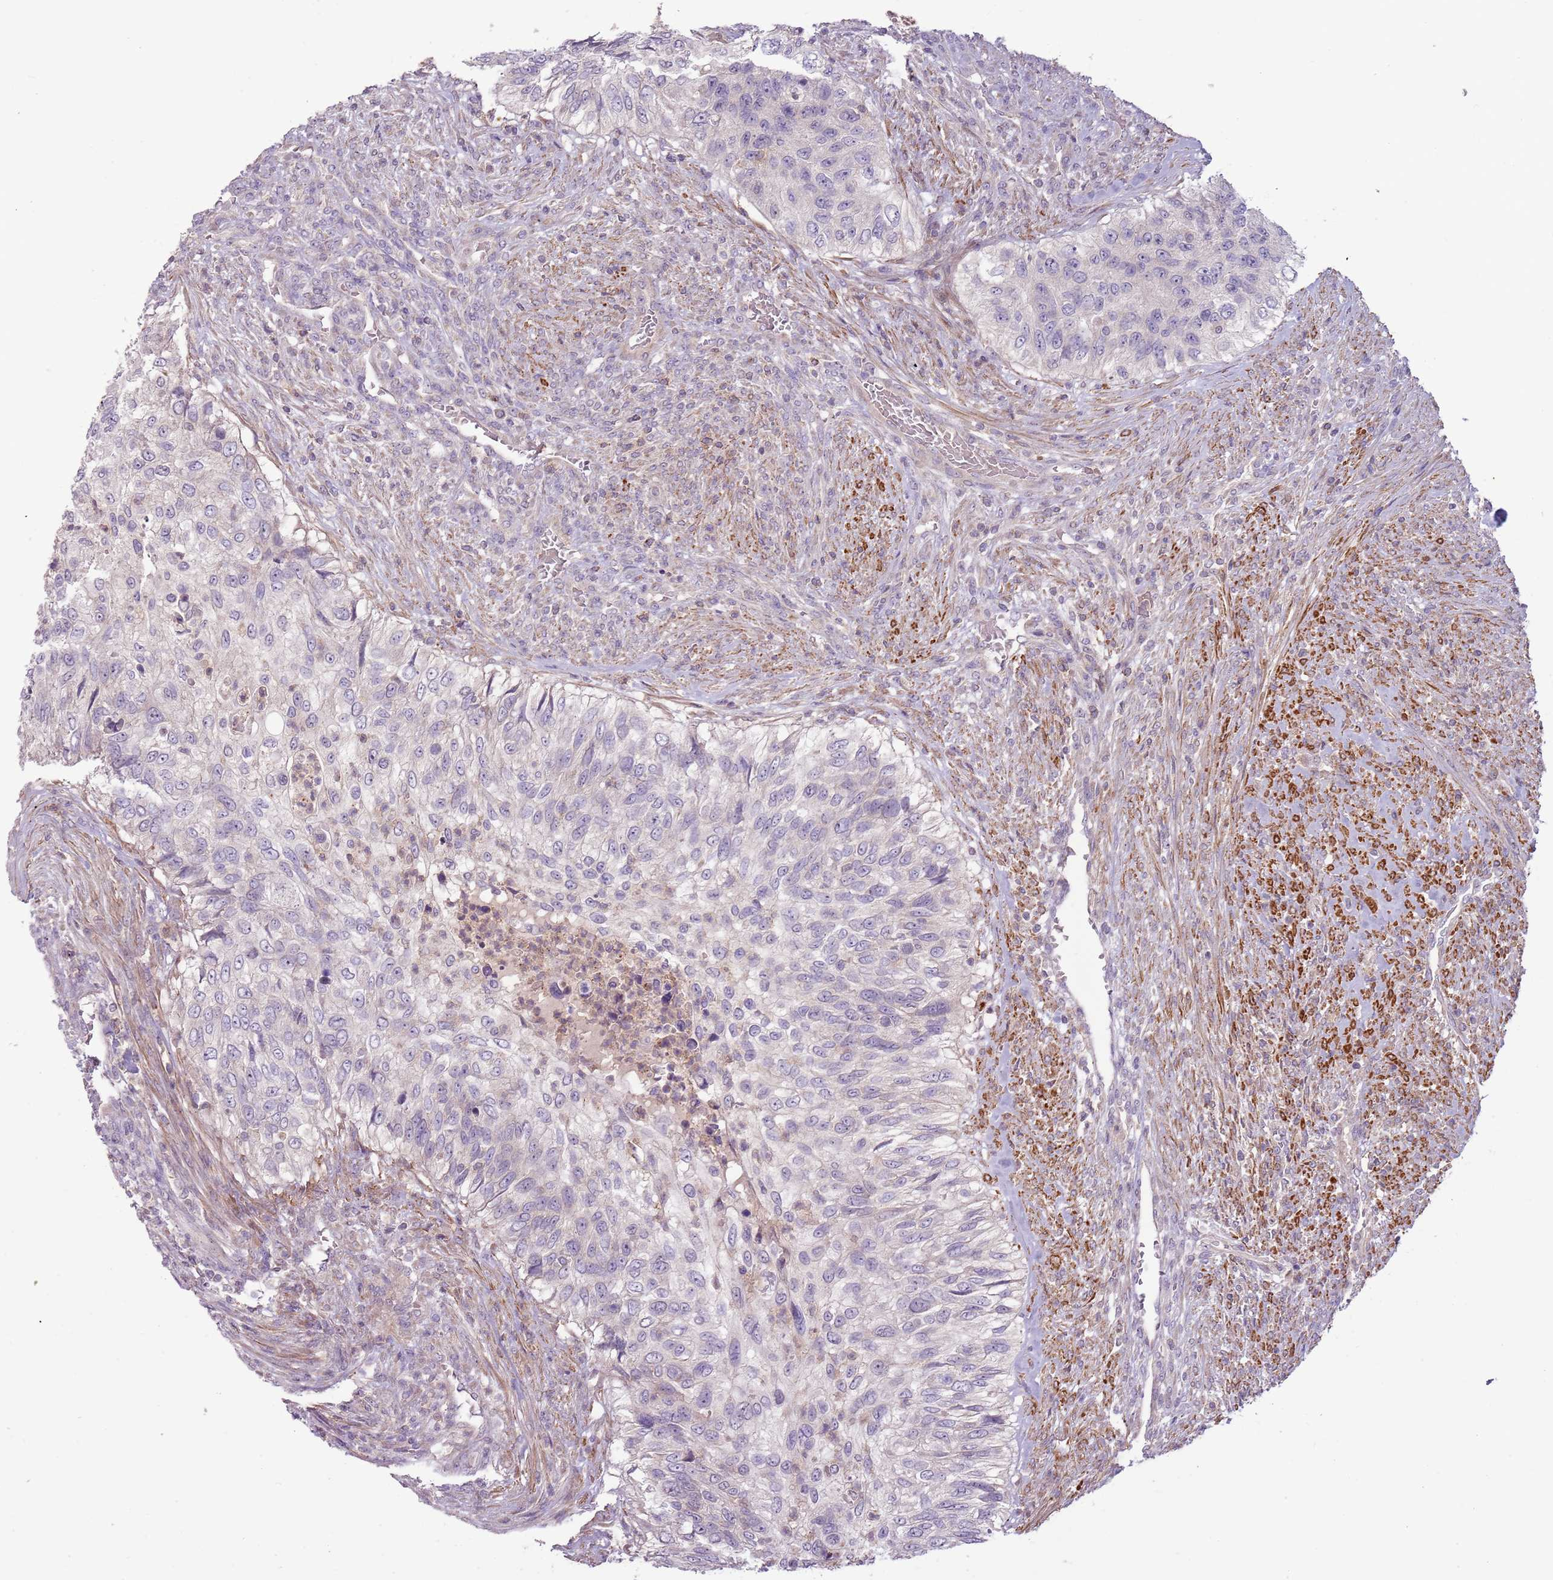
{"staining": {"intensity": "negative", "quantity": "none", "location": "none"}, "tissue": "urothelial cancer", "cell_type": "Tumor cells", "image_type": "cancer", "snomed": [{"axis": "morphology", "description": "Urothelial carcinoma, High grade"}, {"axis": "topography", "description": "Urinary bladder"}], "caption": "Tumor cells show no significant positivity in urothelial cancer.", "gene": "DTD2", "patient": {"sex": "female", "age": 60}}